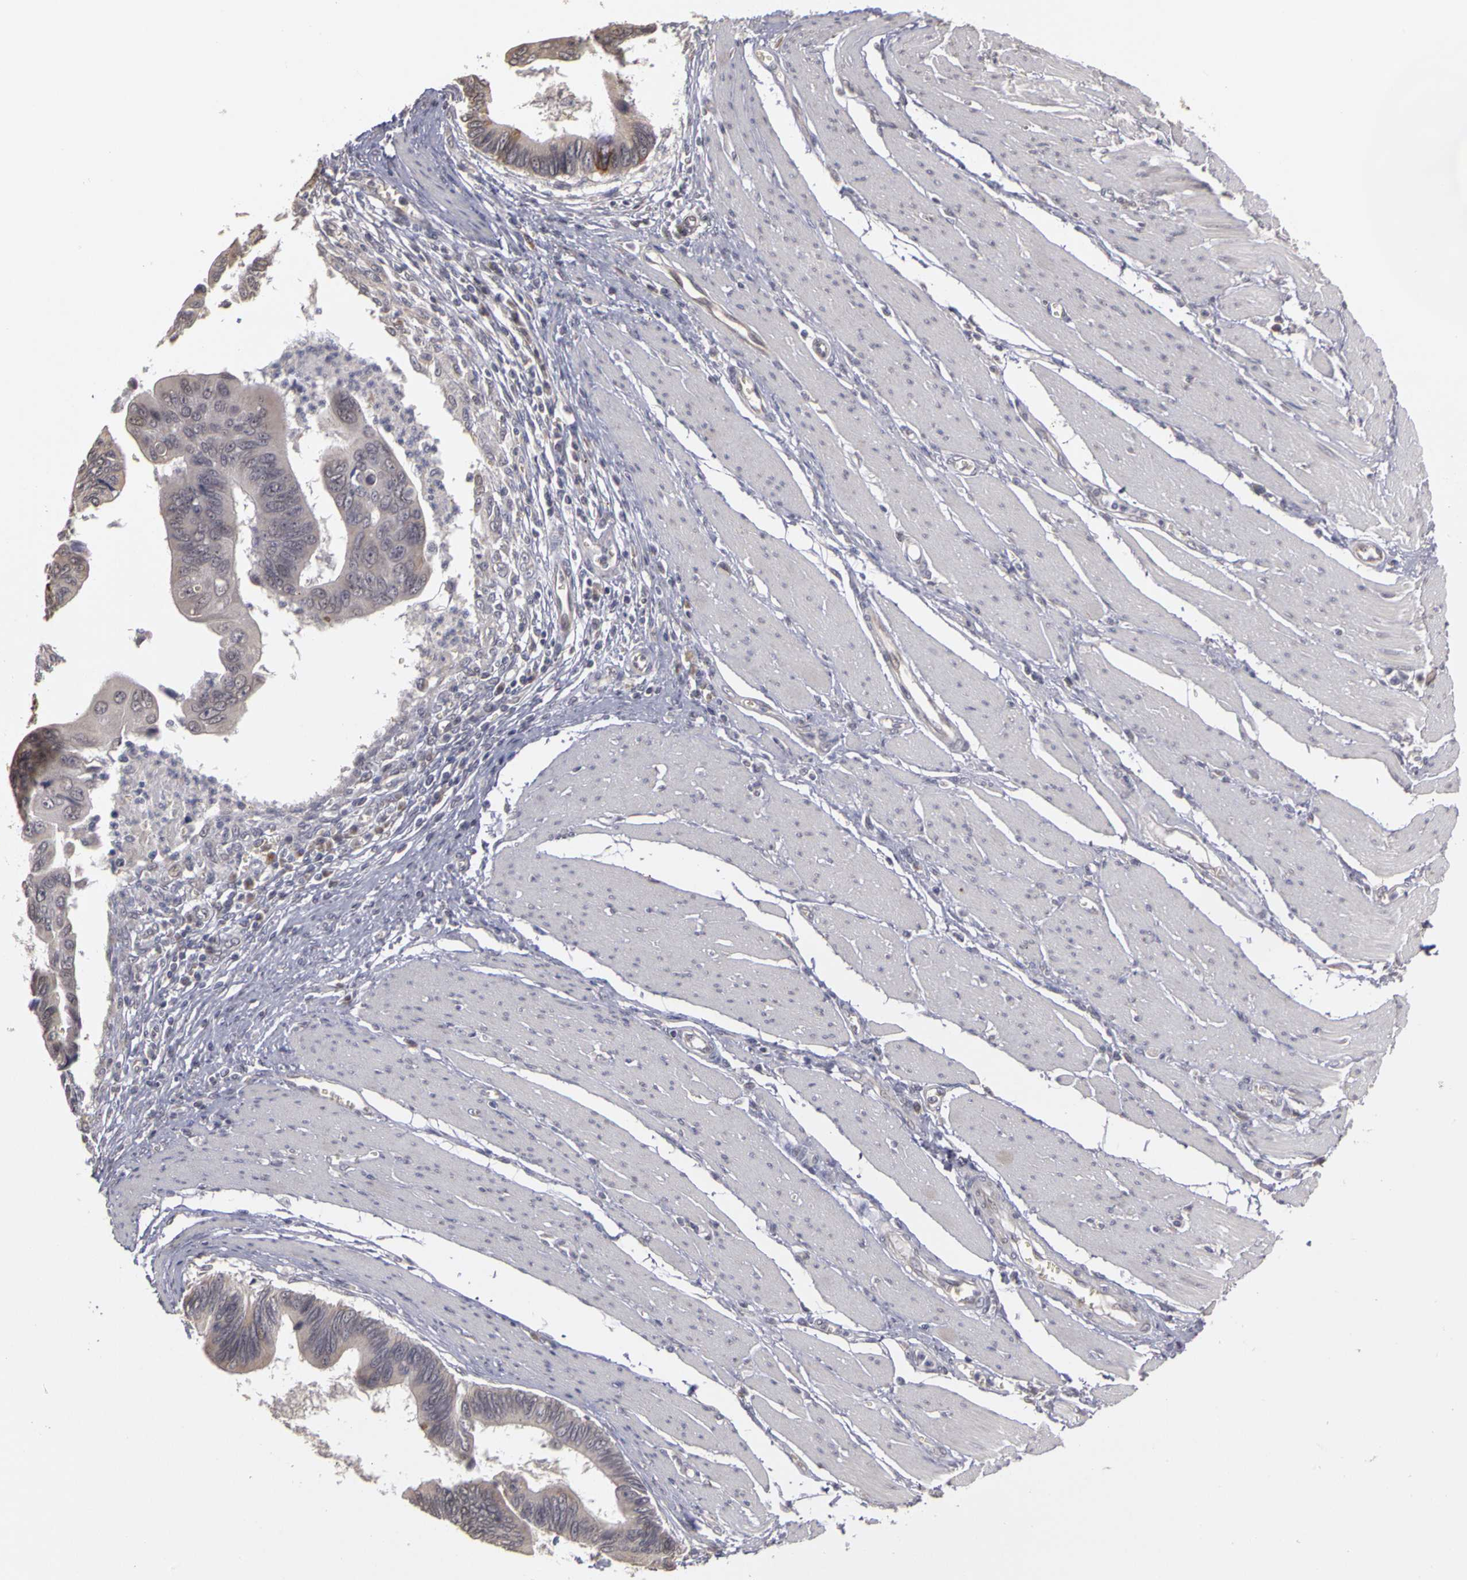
{"staining": {"intensity": "weak", "quantity": "<25%", "location": "cytoplasmic/membranous"}, "tissue": "pancreatic cancer", "cell_type": "Tumor cells", "image_type": "cancer", "snomed": [{"axis": "morphology", "description": "Adenocarcinoma, NOS"}, {"axis": "topography", "description": "Pancreas"}], "caption": "This is an immunohistochemistry (IHC) micrograph of human pancreatic cancer (adenocarcinoma). There is no positivity in tumor cells.", "gene": "FRMD7", "patient": {"sex": "female", "age": 70}}